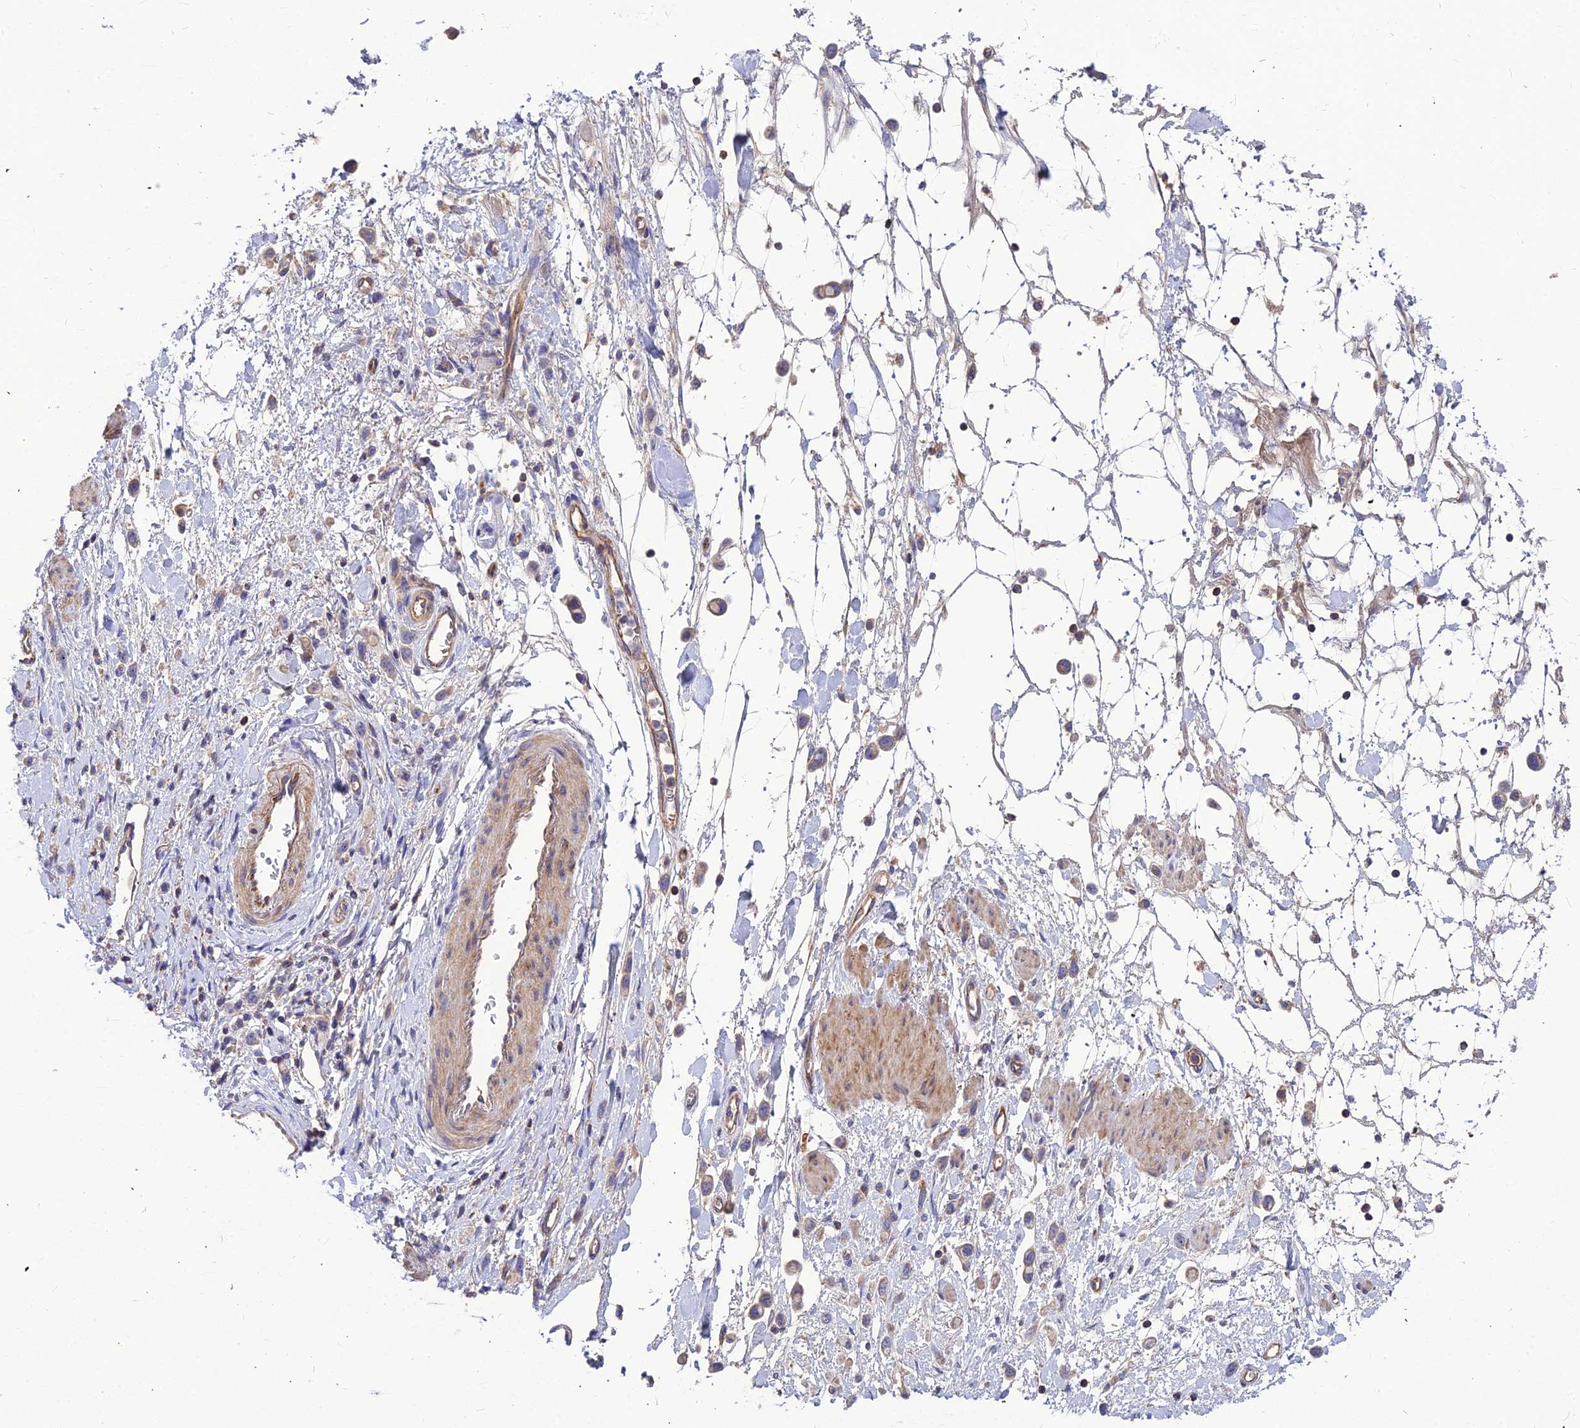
{"staining": {"intensity": "negative", "quantity": "none", "location": "none"}, "tissue": "stomach cancer", "cell_type": "Tumor cells", "image_type": "cancer", "snomed": [{"axis": "morphology", "description": "Adenocarcinoma, NOS"}, {"axis": "topography", "description": "Stomach"}], "caption": "There is no significant expression in tumor cells of stomach cancer (adenocarcinoma).", "gene": "ASPHD1", "patient": {"sex": "female", "age": 65}}